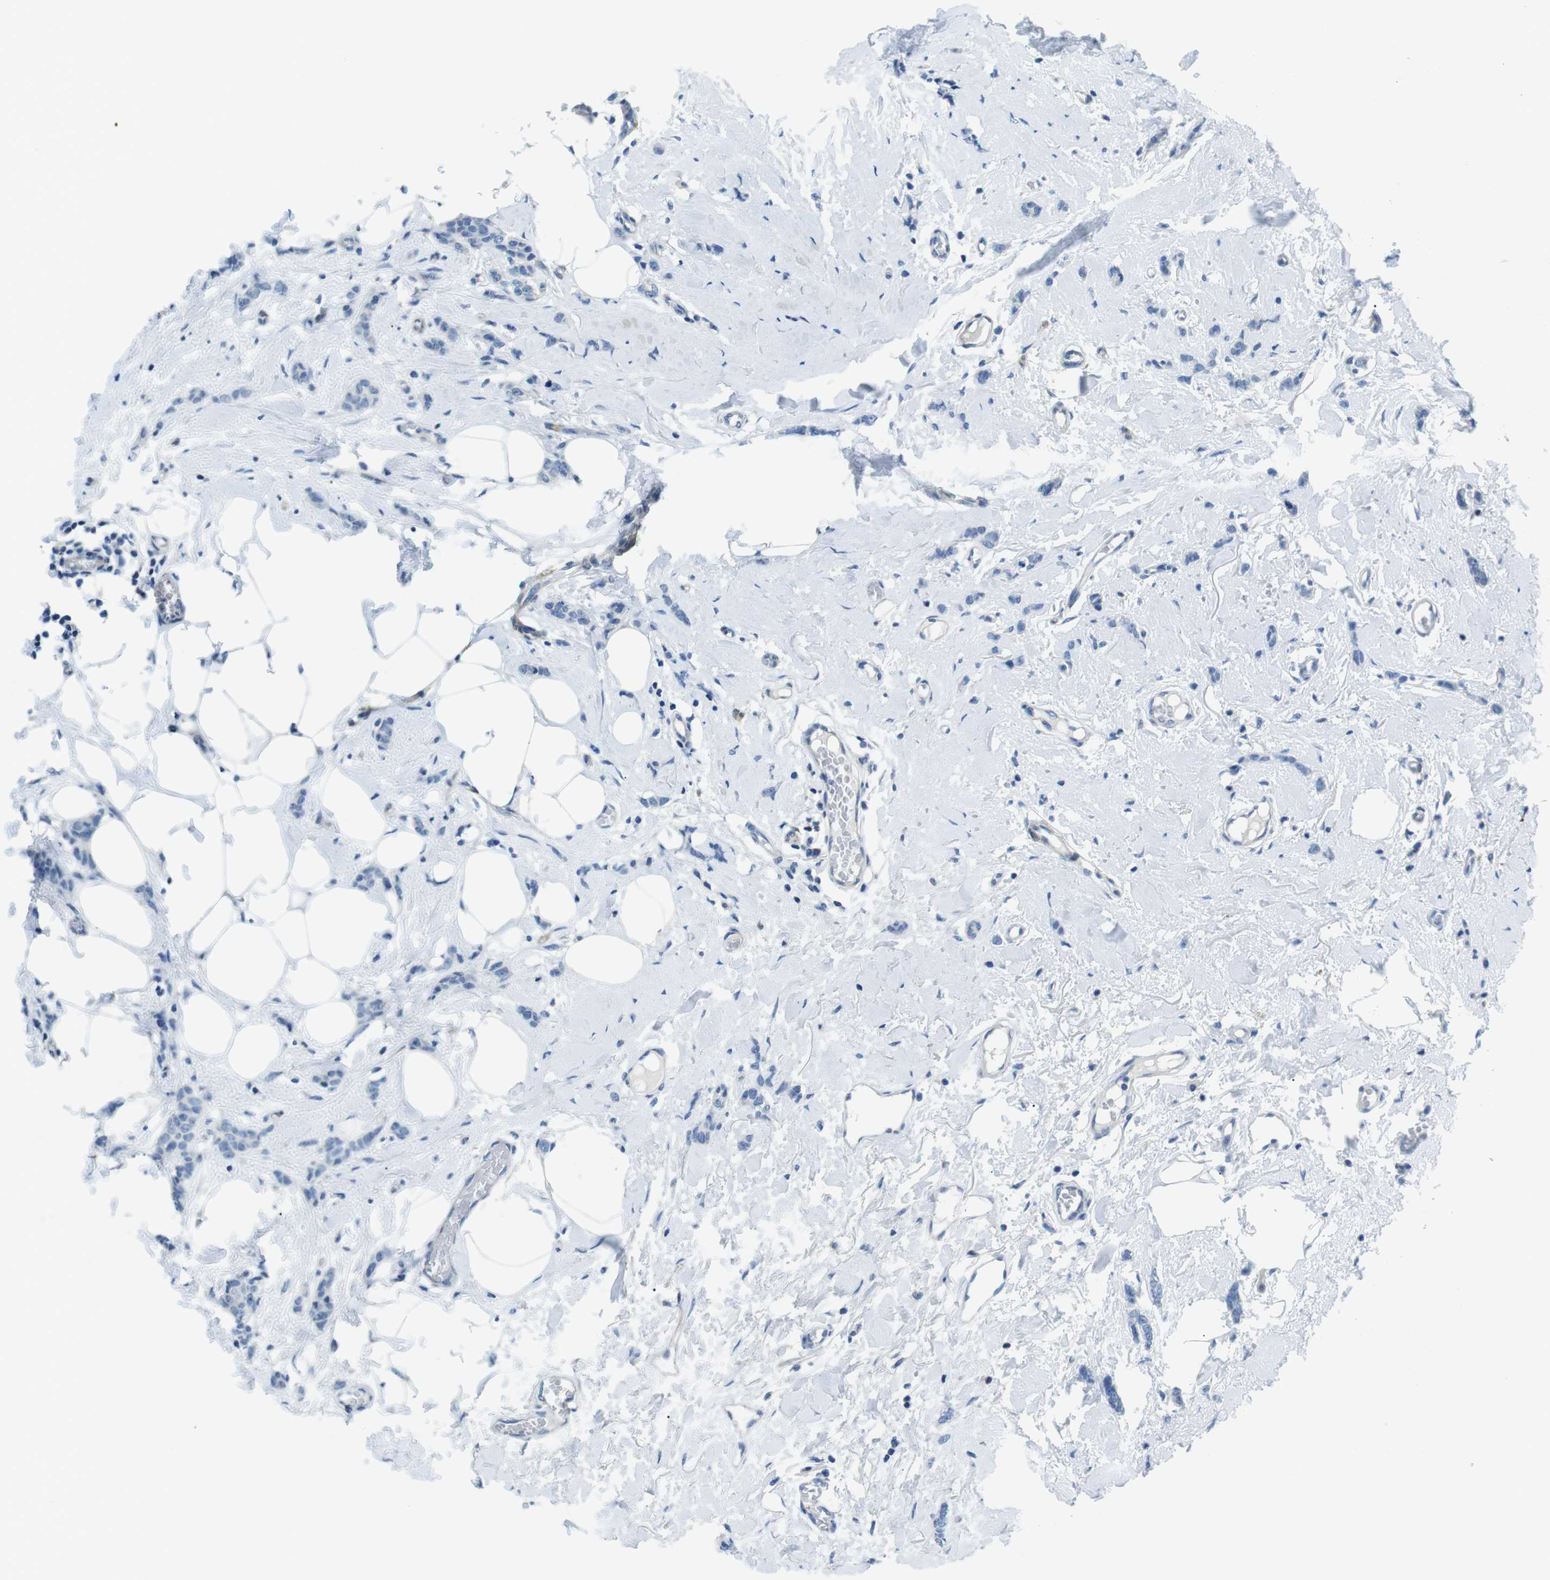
{"staining": {"intensity": "negative", "quantity": "none", "location": "none"}, "tissue": "breast cancer", "cell_type": "Tumor cells", "image_type": "cancer", "snomed": [{"axis": "morphology", "description": "Lobular carcinoma"}, {"axis": "topography", "description": "Skin"}, {"axis": "topography", "description": "Breast"}], "caption": "Breast lobular carcinoma was stained to show a protein in brown. There is no significant expression in tumor cells. (DAB (3,3'-diaminobenzidine) immunohistochemistry (IHC), high magnification).", "gene": "PHLDA1", "patient": {"sex": "female", "age": 46}}